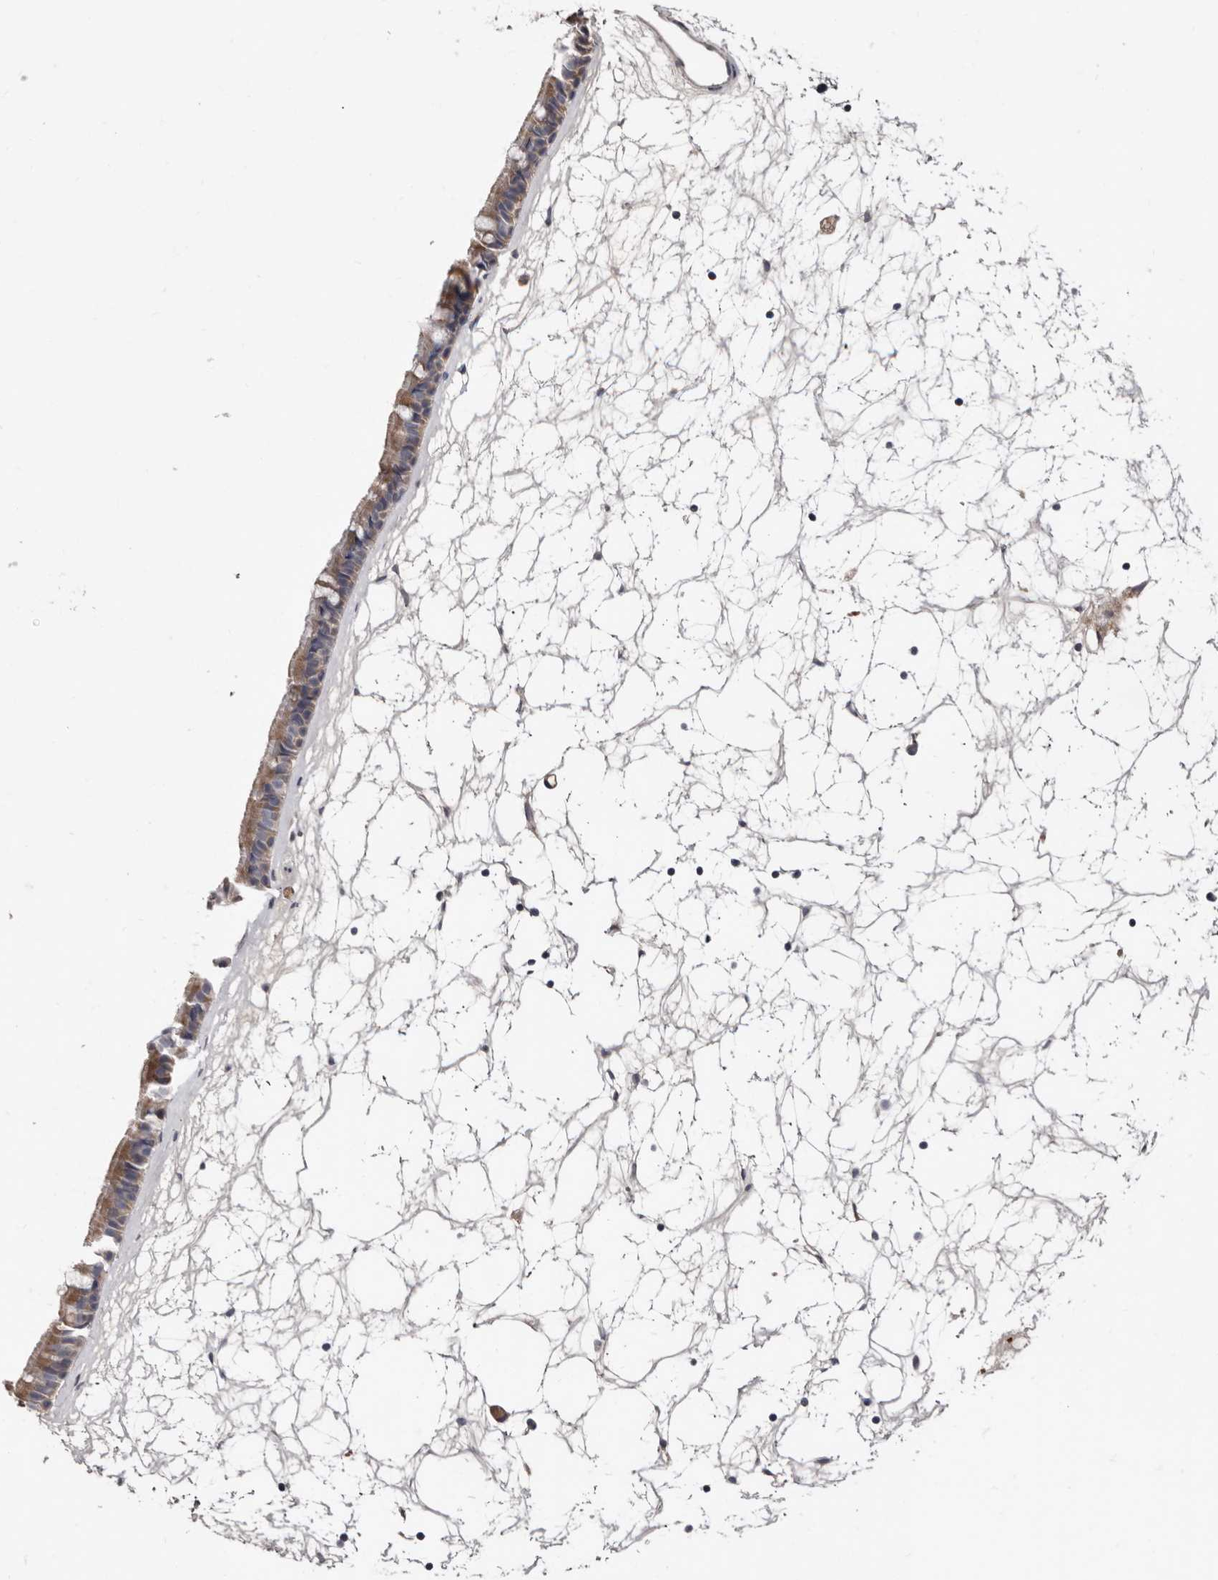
{"staining": {"intensity": "moderate", "quantity": "25%-75%", "location": "cytoplasmic/membranous"}, "tissue": "nasopharynx", "cell_type": "Respiratory epithelial cells", "image_type": "normal", "snomed": [{"axis": "morphology", "description": "Normal tissue, NOS"}, {"axis": "topography", "description": "Nasopharynx"}], "caption": "This histopathology image exhibits unremarkable nasopharynx stained with IHC to label a protein in brown. The cytoplasmic/membranous of respiratory epithelial cells show moderate positivity for the protein. Nuclei are counter-stained blue.", "gene": "SPTA1", "patient": {"sex": "male", "age": 64}}